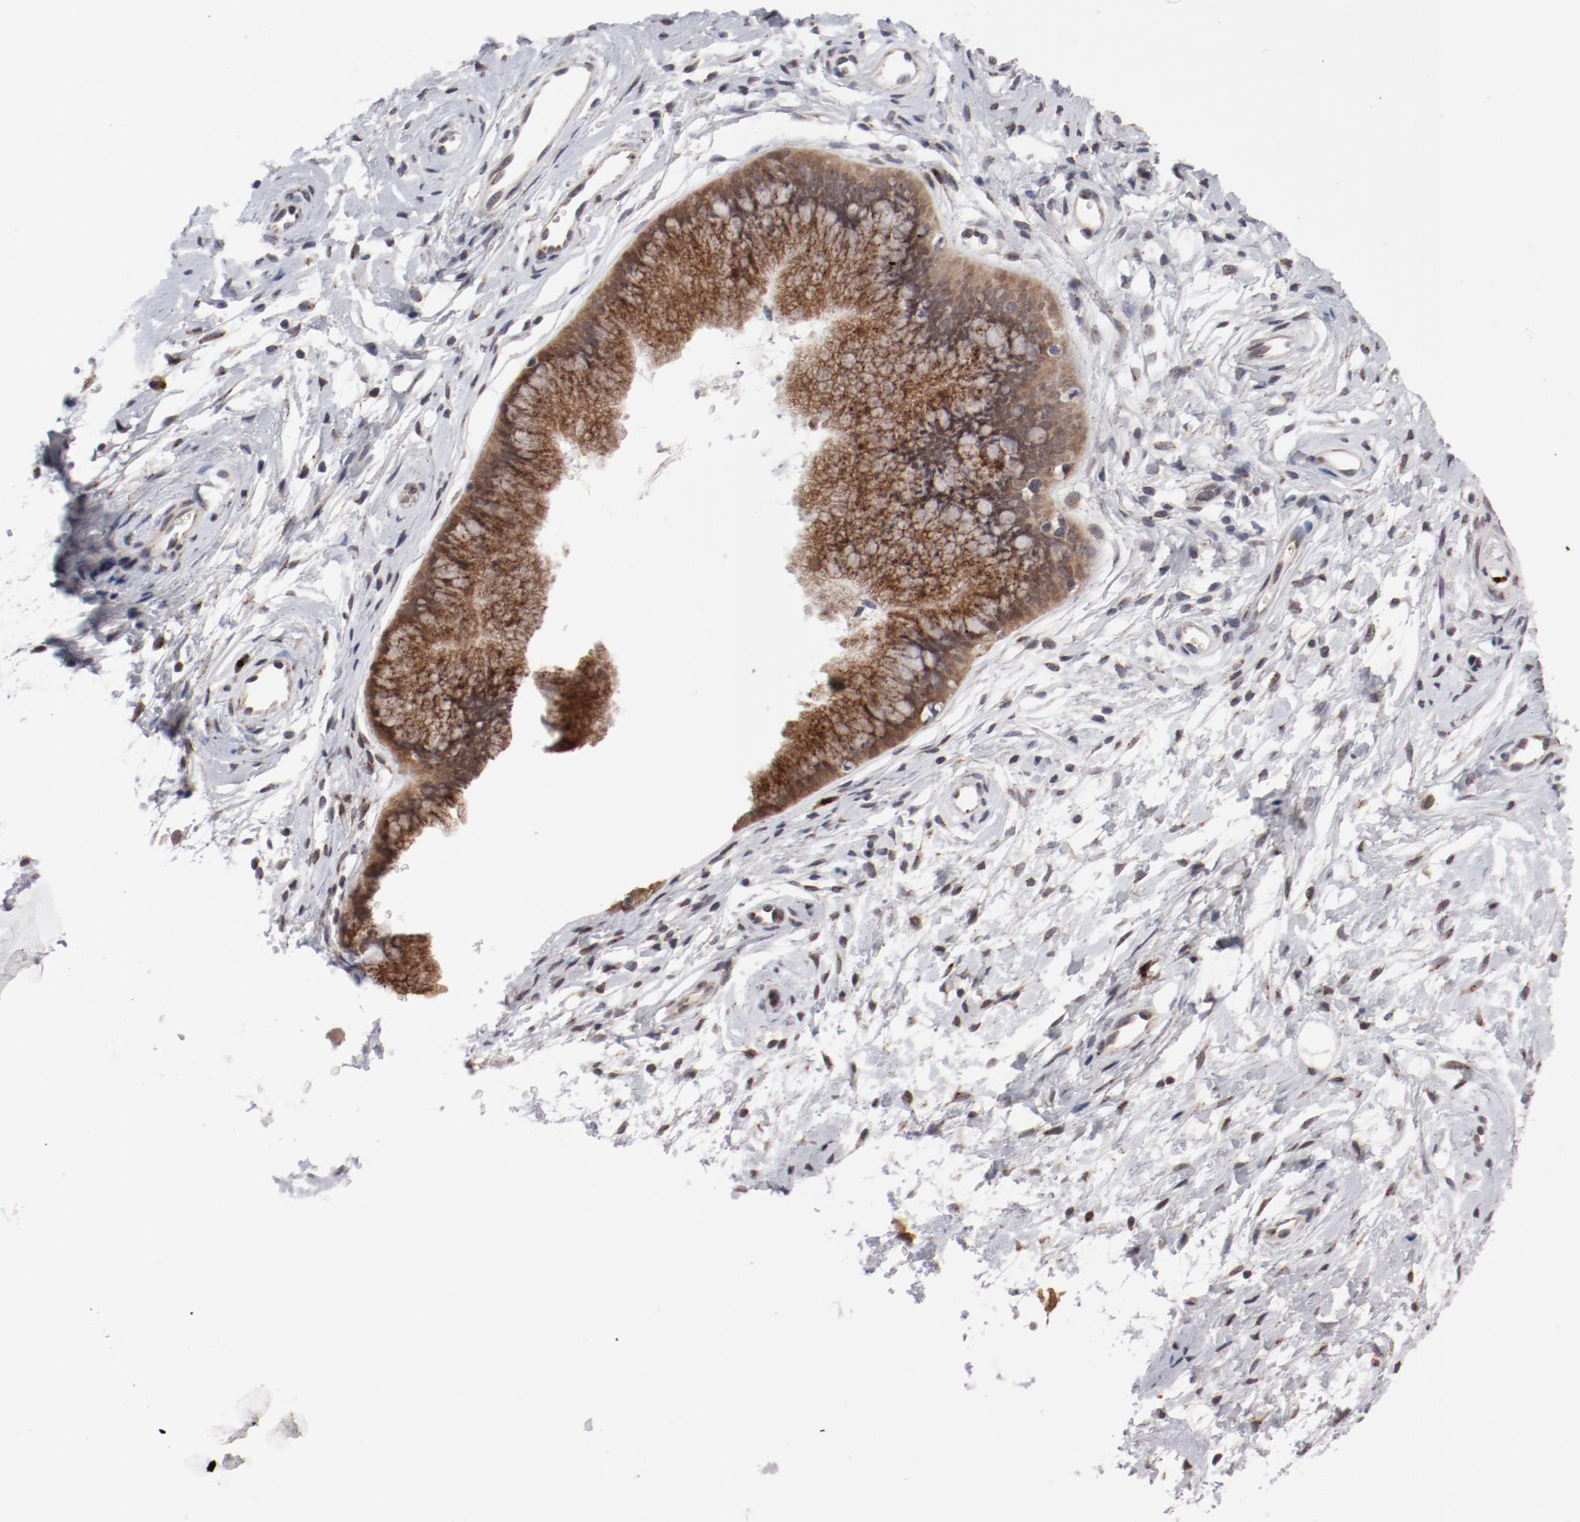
{"staining": {"intensity": "moderate", "quantity": ">75%", "location": "cytoplasmic/membranous"}, "tissue": "cervix", "cell_type": "Glandular cells", "image_type": "normal", "snomed": [{"axis": "morphology", "description": "Normal tissue, NOS"}, {"axis": "topography", "description": "Cervix"}], "caption": "Human cervix stained with a brown dye exhibits moderate cytoplasmic/membranous positive staining in approximately >75% of glandular cells.", "gene": "RPL12", "patient": {"sex": "female", "age": 39}}